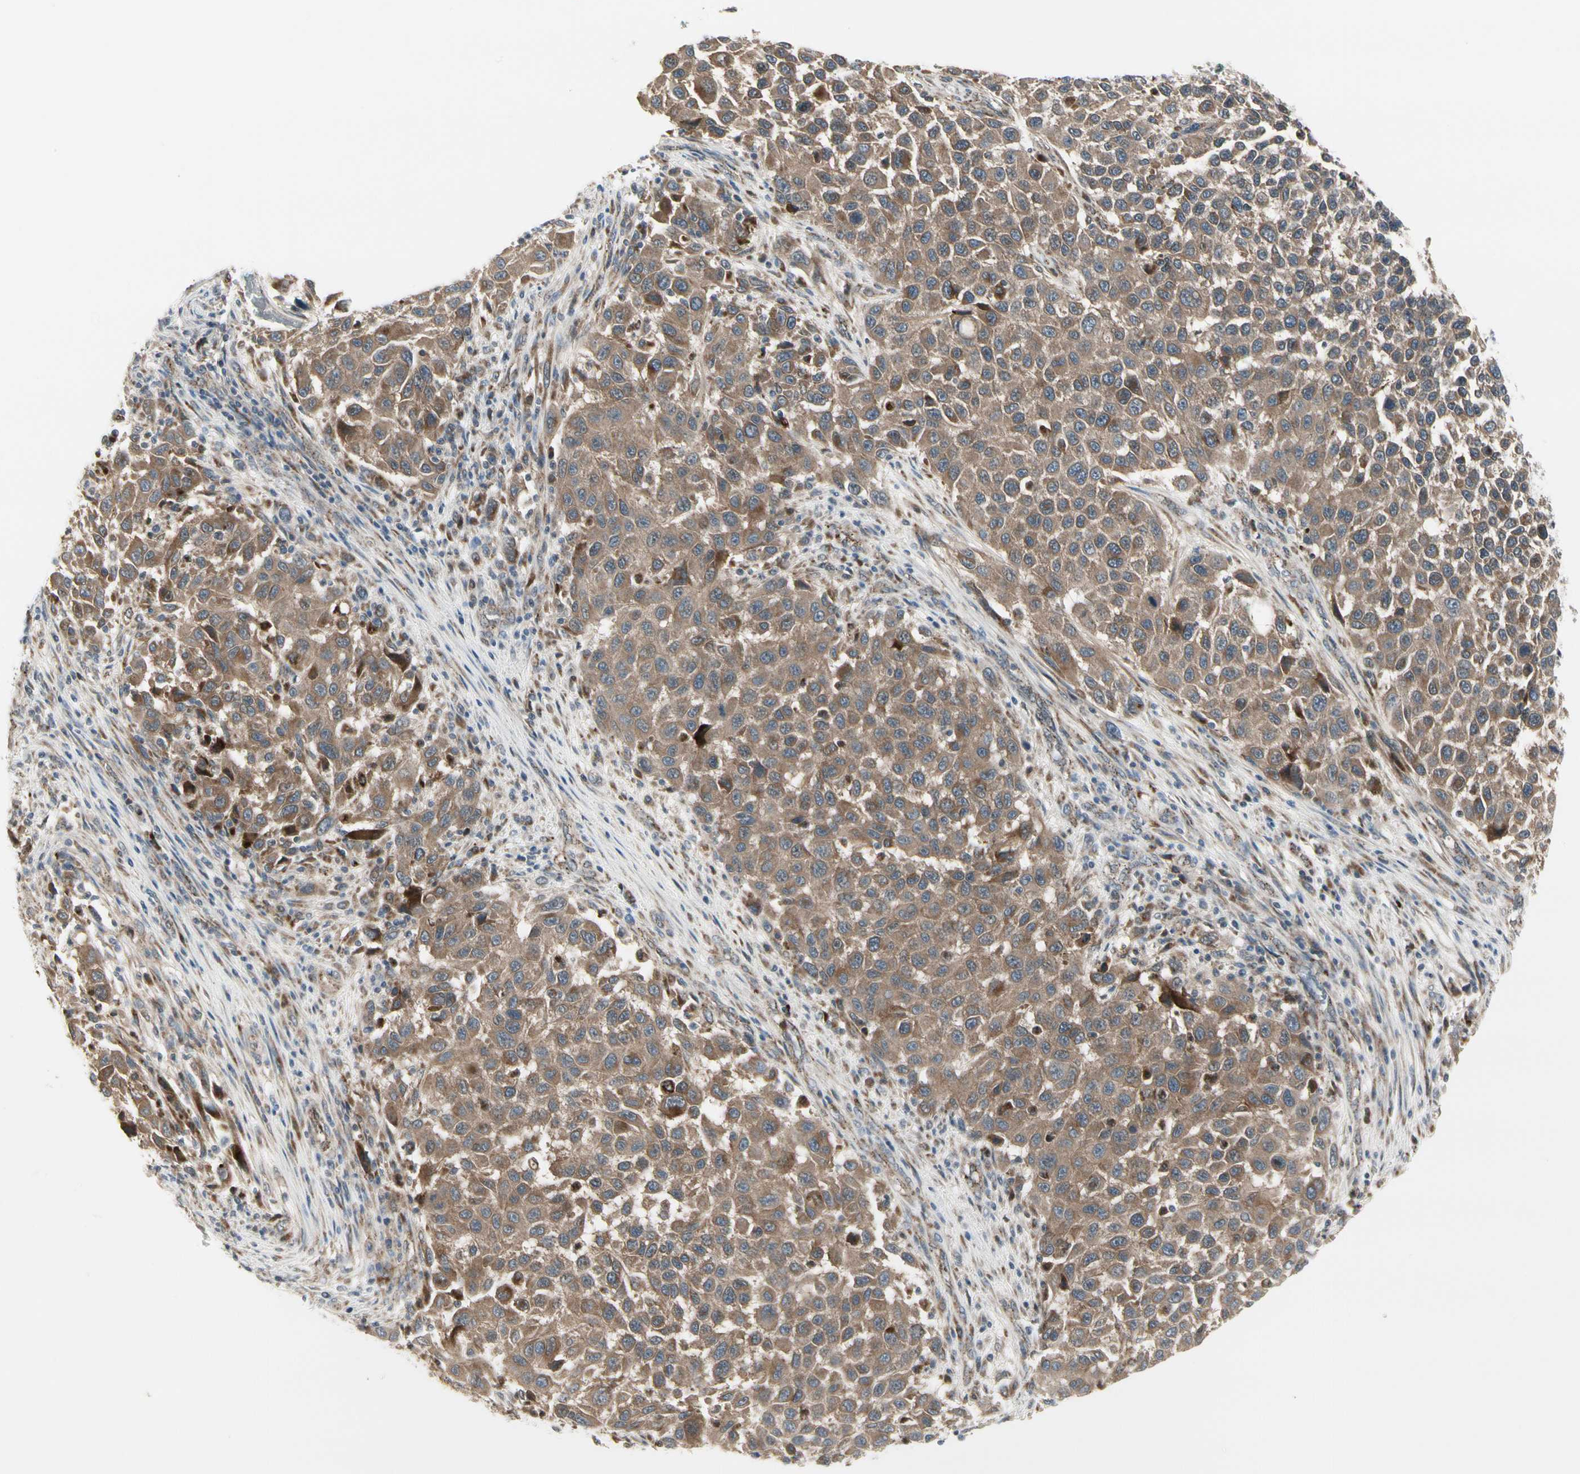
{"staining": {"intensity": "moderate", "quantity": ">75%", "location": "cytoplasmic/membranous"}, "tissue": "melanoma", "cell_type": "Tumor cells", "image_type": "cancer", "snomed": [{"axis": "morphology", "description": "Malignant melanoma, Metastatic site"}, {"axis": "topography", "description": "Lymph node"}], "caption": "Human melanoma stained with a brown dye exhibits moderate cytoplasmic/membranous positive staining in approximately >75% of tumor cells.", "gene": "GRN", "patient": {"sex": "male", "age": 61}}